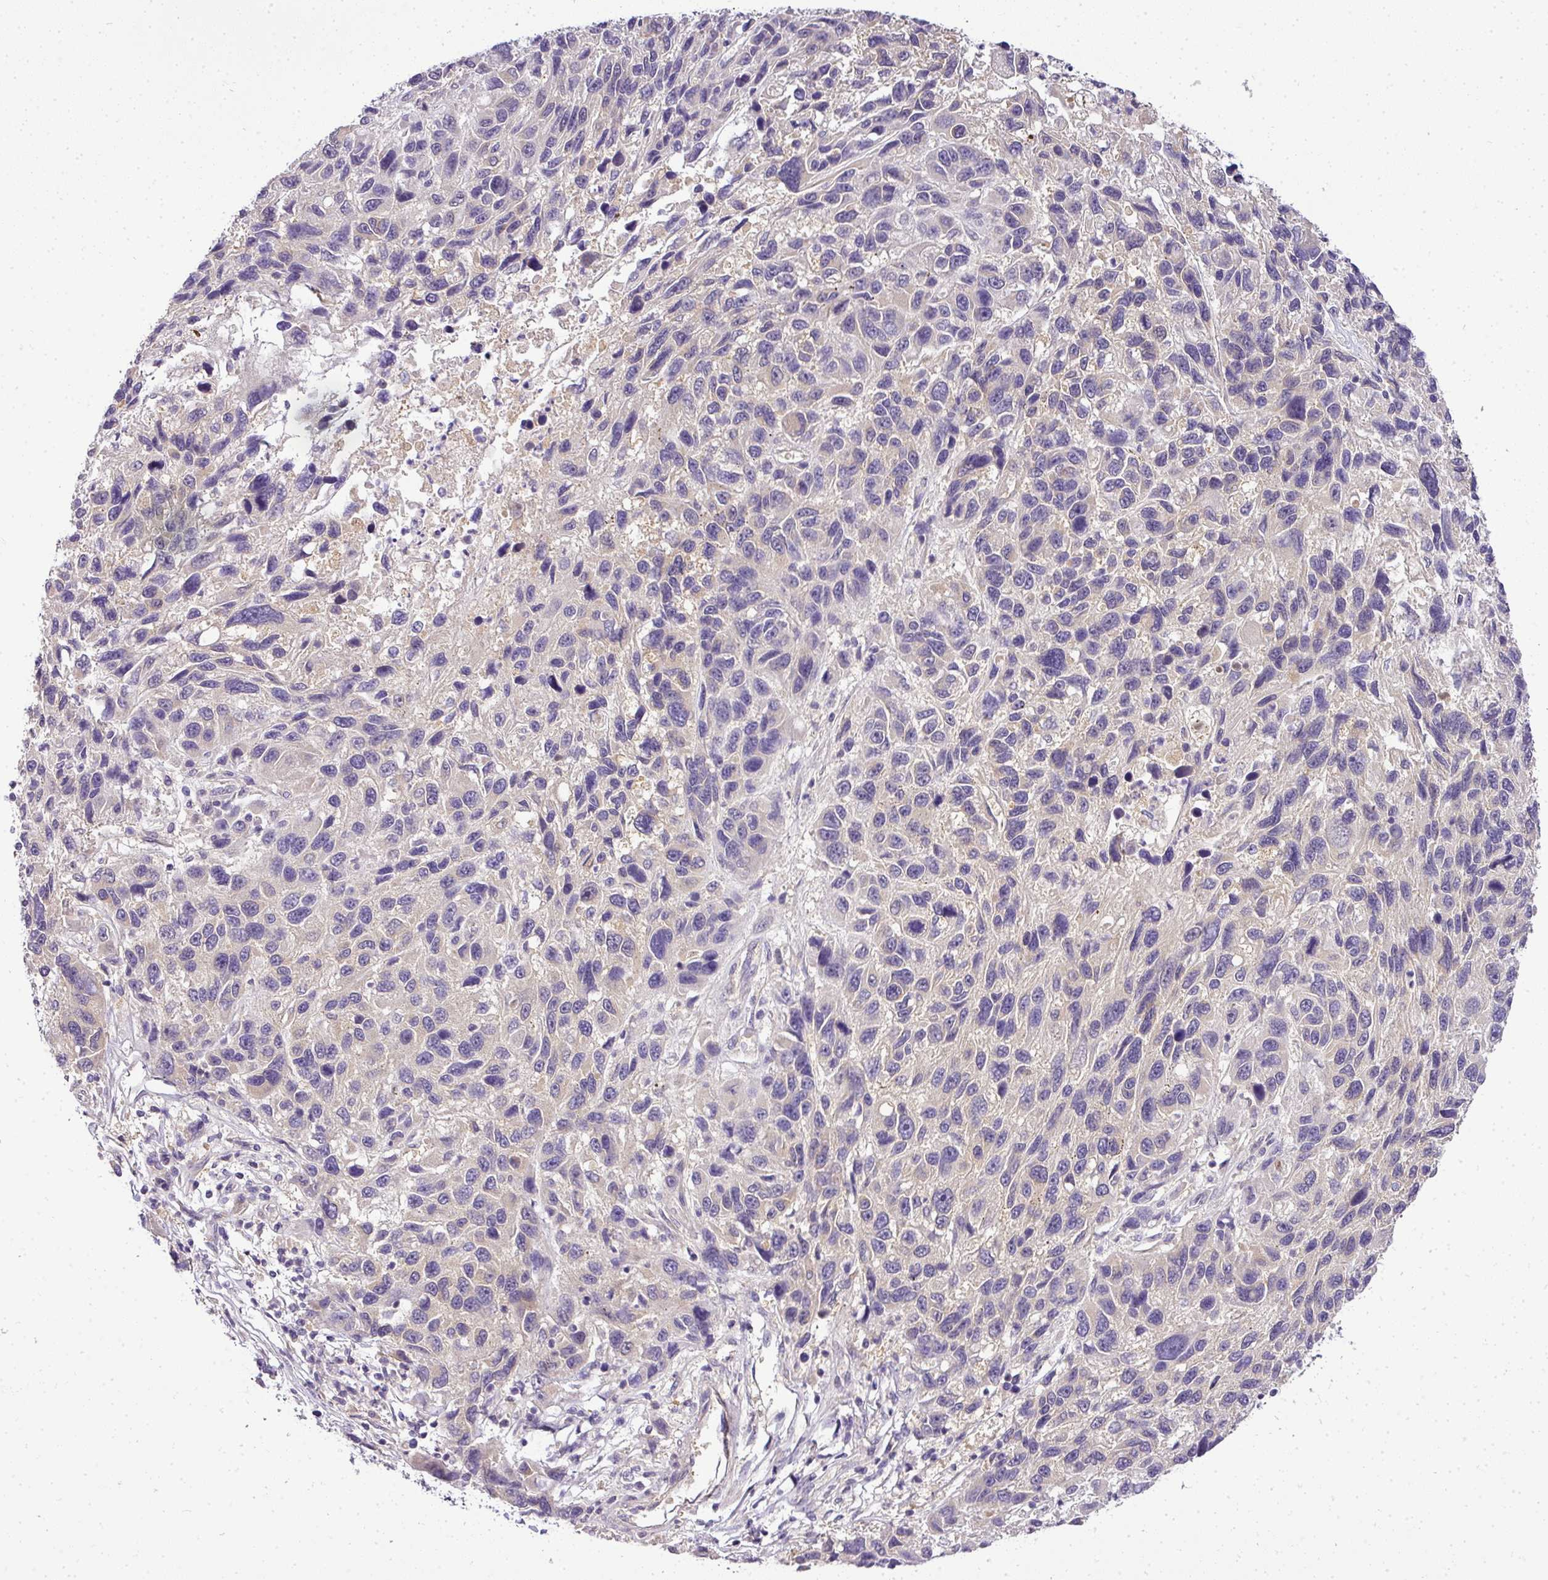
{"staining": {"intensity": "negative", "quantity": "none", "location": "none"}, "tissue": "melanoma", "cell_type": "Tumor cells", "image_type": "cancer", "snomed": [{"axis": "morphology", "description": "Malignant melanoma, NOS"}, {"axis": "topography", "description": "Skin"}], "caption": "IHC image of neoplastic tissue: malignant melanoma stained with DAB demonstrates no significant protein expression in tumor cells.", "gene": "ADH5", "patient": {"sex": "male", "age": 53}}